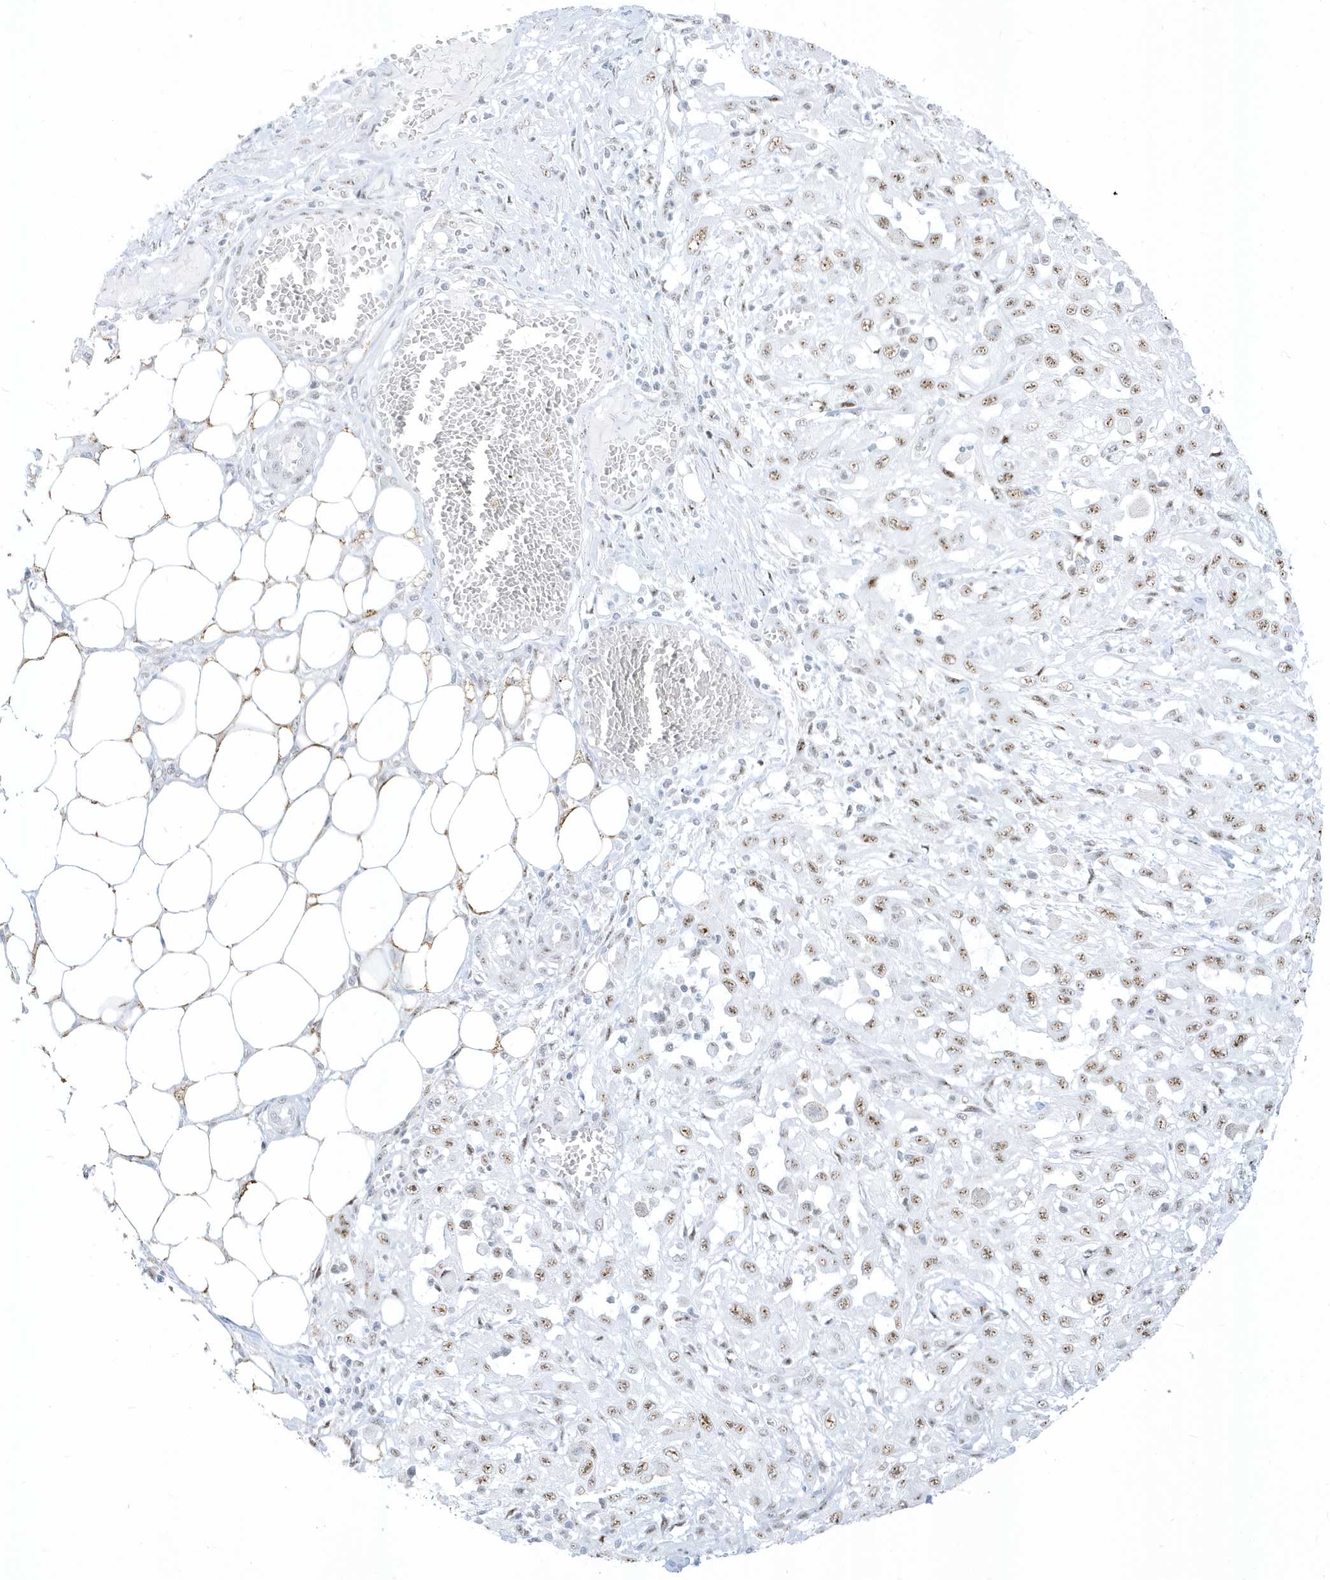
{"staining": {"intensity": "moderate", "quantity": ">75%", "location": "nuclear"}, "tissue": "skin cancer", "cell_type": "Tumor cells", "image_type": "cancer", "snomed": [{"axis": "morphology", "description": "Squamous cell carcinoma, NOS"}, {"axis": "morphology", "description": "Squamous cell carcinoma, metastatic, NOS"}, {"axis": "topography", "description": "Skin"}, {"axis": "topography", "description": "Lymph node"}], "caption": "IHC of human squamous cell carcinoma (skin) reveals medium levels of moderate nuclear expression in about >75% of tumor cells.", "gene": "PLEKHN1", "patient": {"sex": "male", "age": 75}}